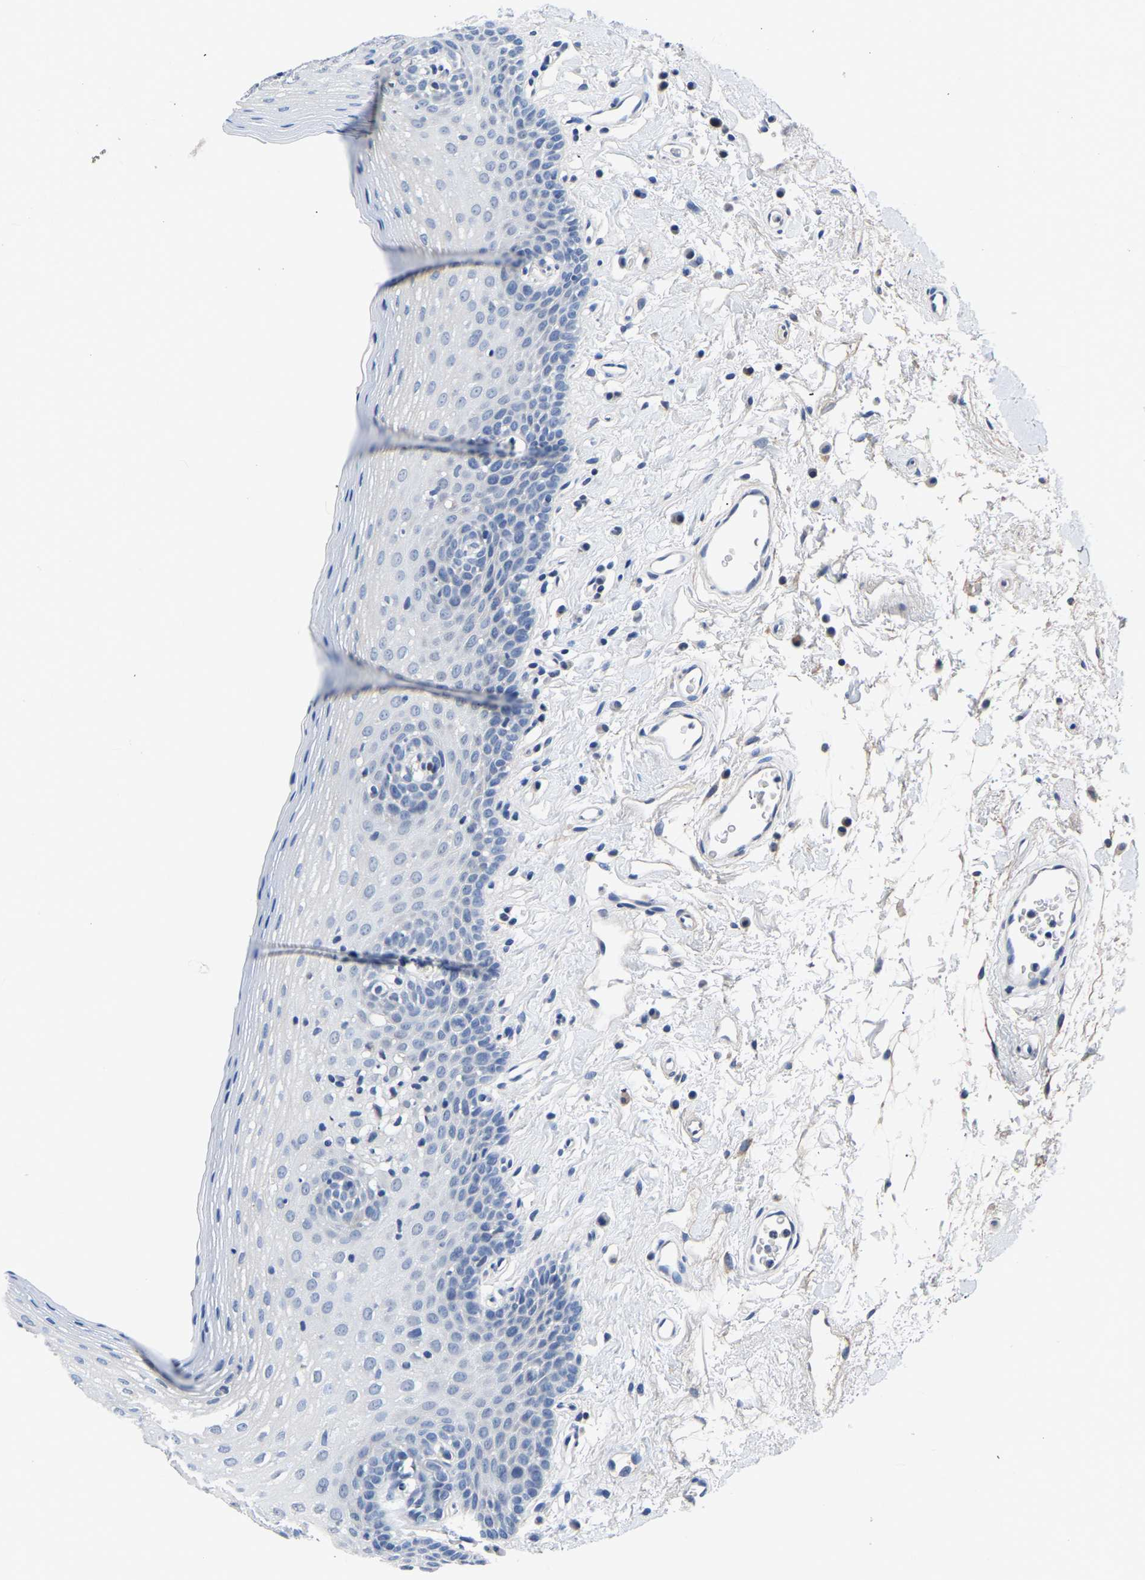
{"staining": {"intensity": "negative", "quantity": "none", "location": "none"}, "tissue": "oral mucosa", "cell_type": "Squamous epithelial cells", "image_type": "normal", "snomed": [{"axis": "morphology", "description": "Normal tissue, NOS"}, {"axis": "topography", "description": "Oral tissue"}], "caption": "Photomicrograph shows no significant protein expression in squamous epithelial cells of unremarkable oral mucosa. (Immunohistochemistry (ihc), brightfield microscopy, high magnification).", "gene": "FGD5", "patient": {"sex": "male", "age": 66}}